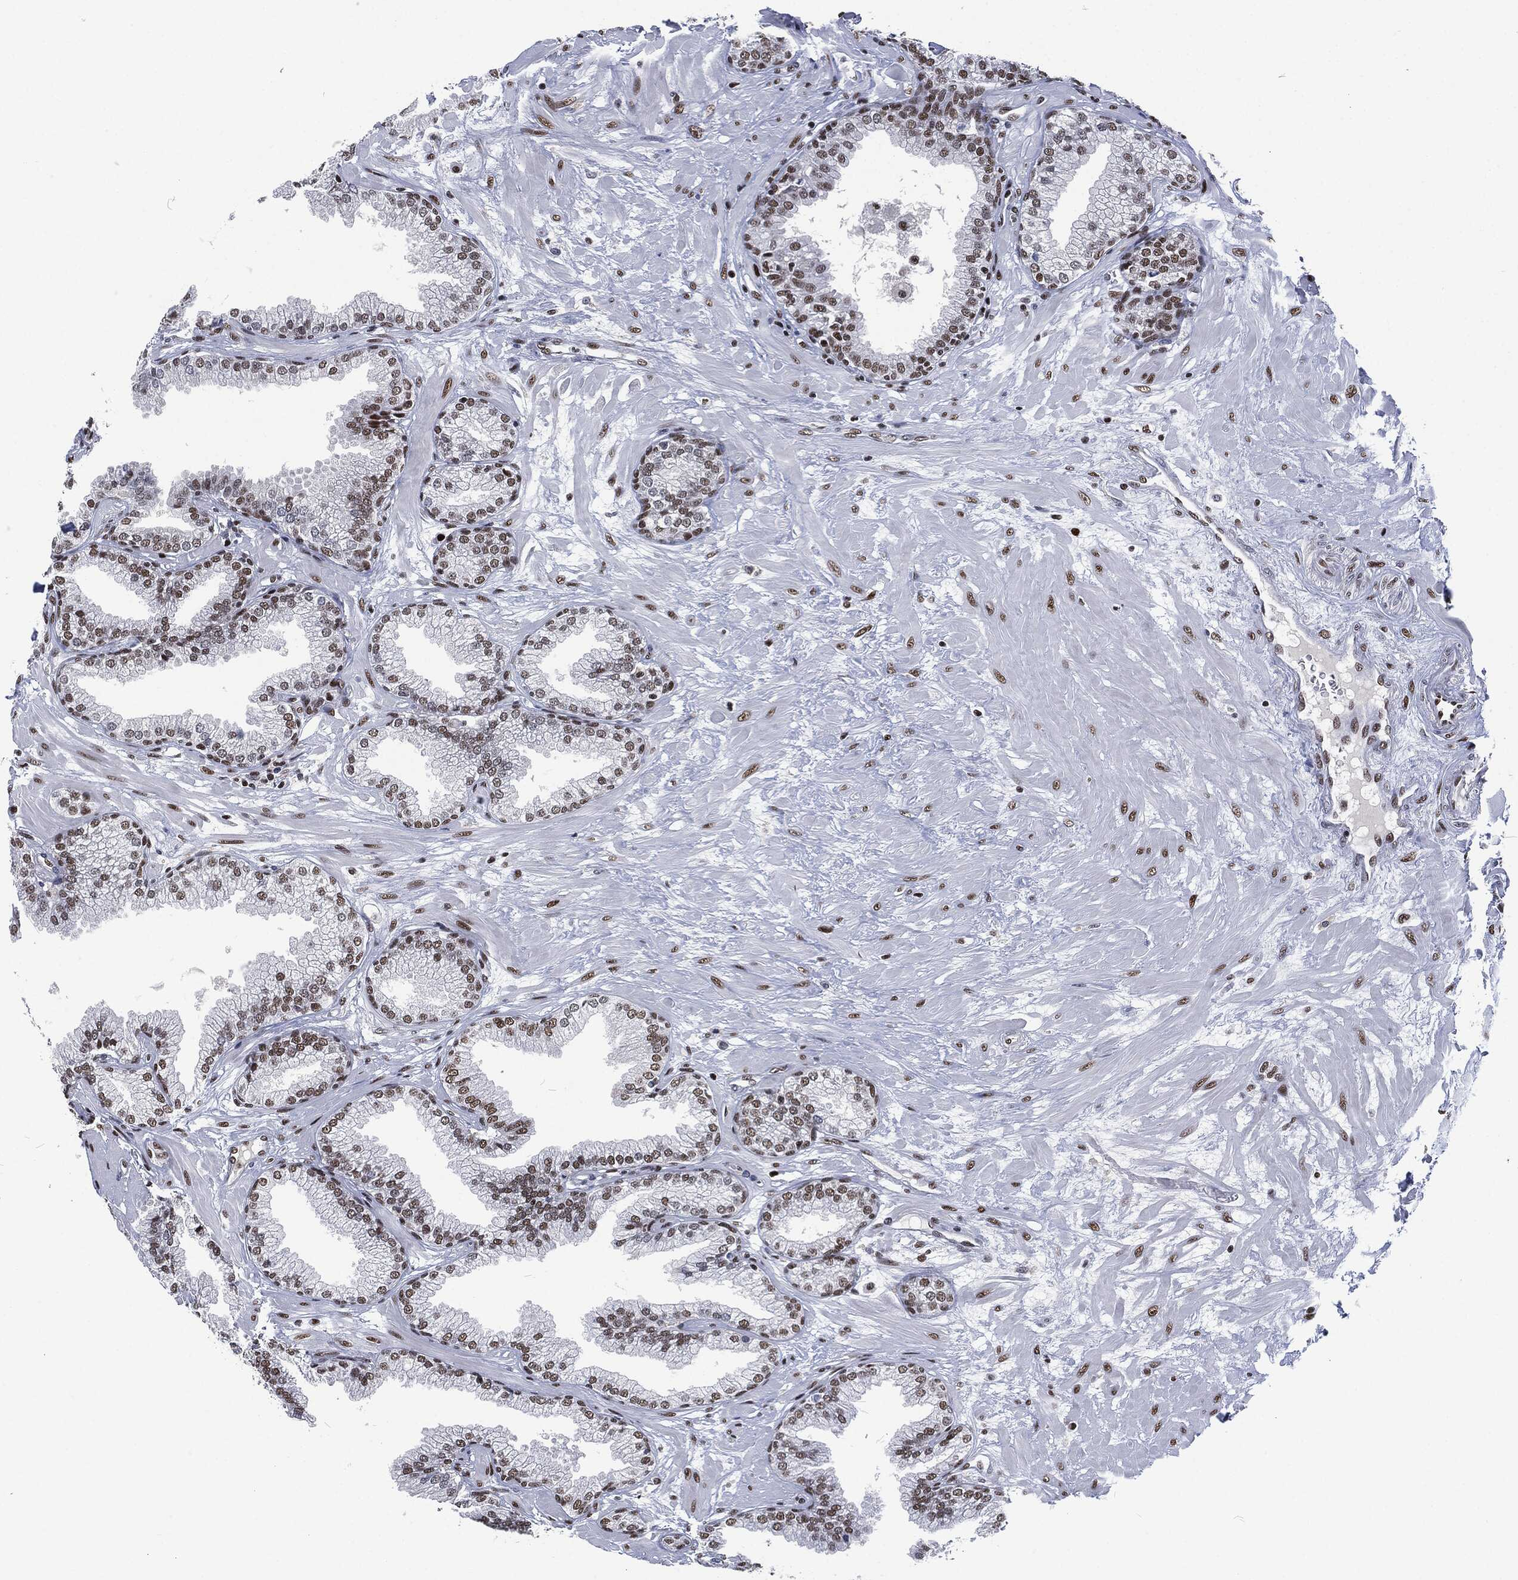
{"staining": {"intensity": "moderate", "quantity": "25%-75%", "location": "nuclear"}, "tissue": "prostate", "cell_type": "Glandular cells", "image_type": "normal", "snomed": [{"axis": "morphology", "description": "Normal tissue, NOS"}, {"axis": "topography", "description": "Prostate"}], "caption": "A histopathology image of prostate stained for a protein reveals moderate nuclear brown staining in glandular cells. (IHC, brightfield microscopy, high magnification).", "gene": "DCPS", "patient": {"sex": "male", "age": 64}}